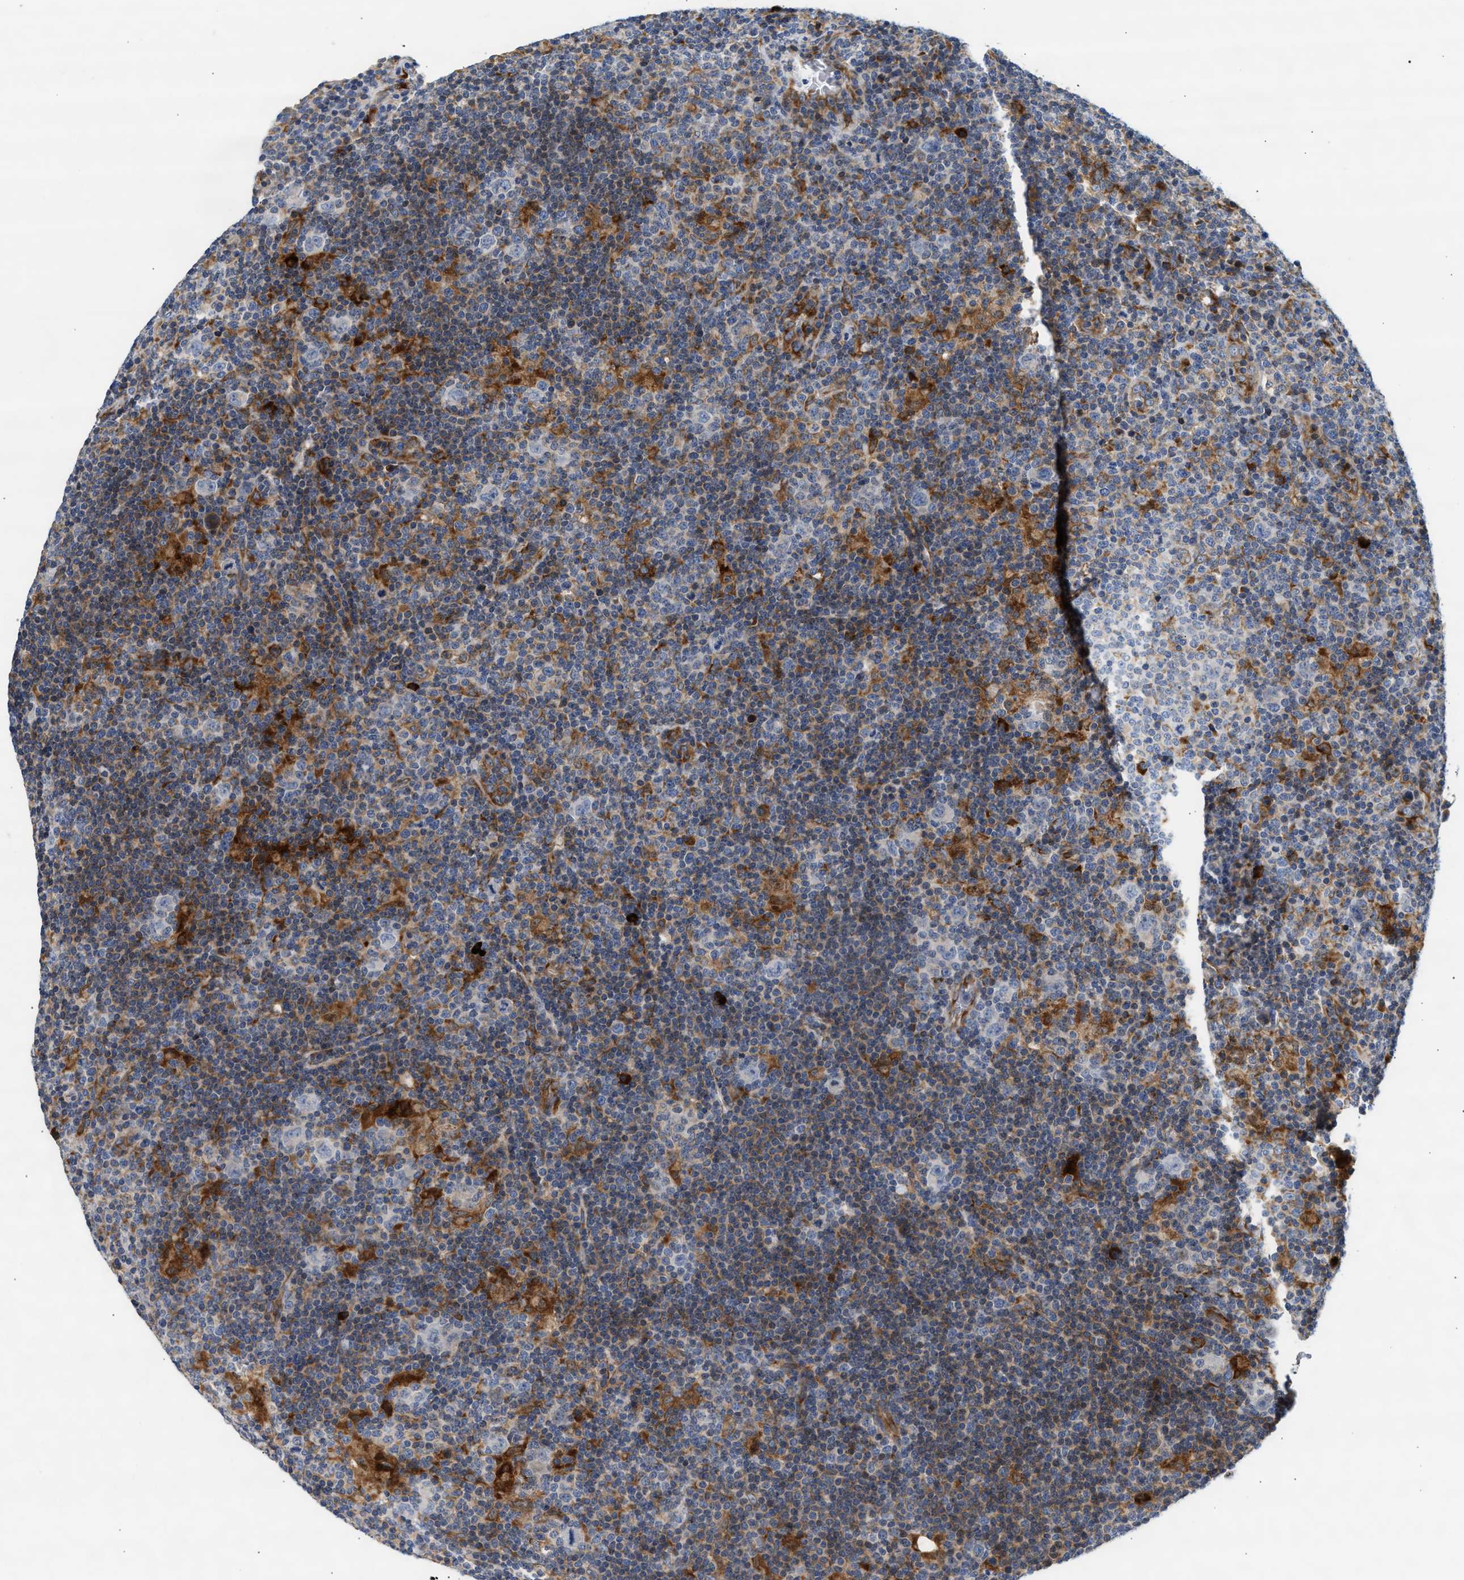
{"staining": {"intensity": "negative", "quantity": "none", "location": "none"}, "tissue": "lymphoma", "cell_type": "Tumor cells", "image_type": "cancer", "snomed": [{"axis": "morphology", "description": "Hodgkin's disease, NOS"}, {"axis": "topography", "description": "Lymph node"}], "caption": "There is no significant staining in tumor cells of lymphoma.", "gene": "AMZ1", "patient": {"sex": "female", "age": 57}}